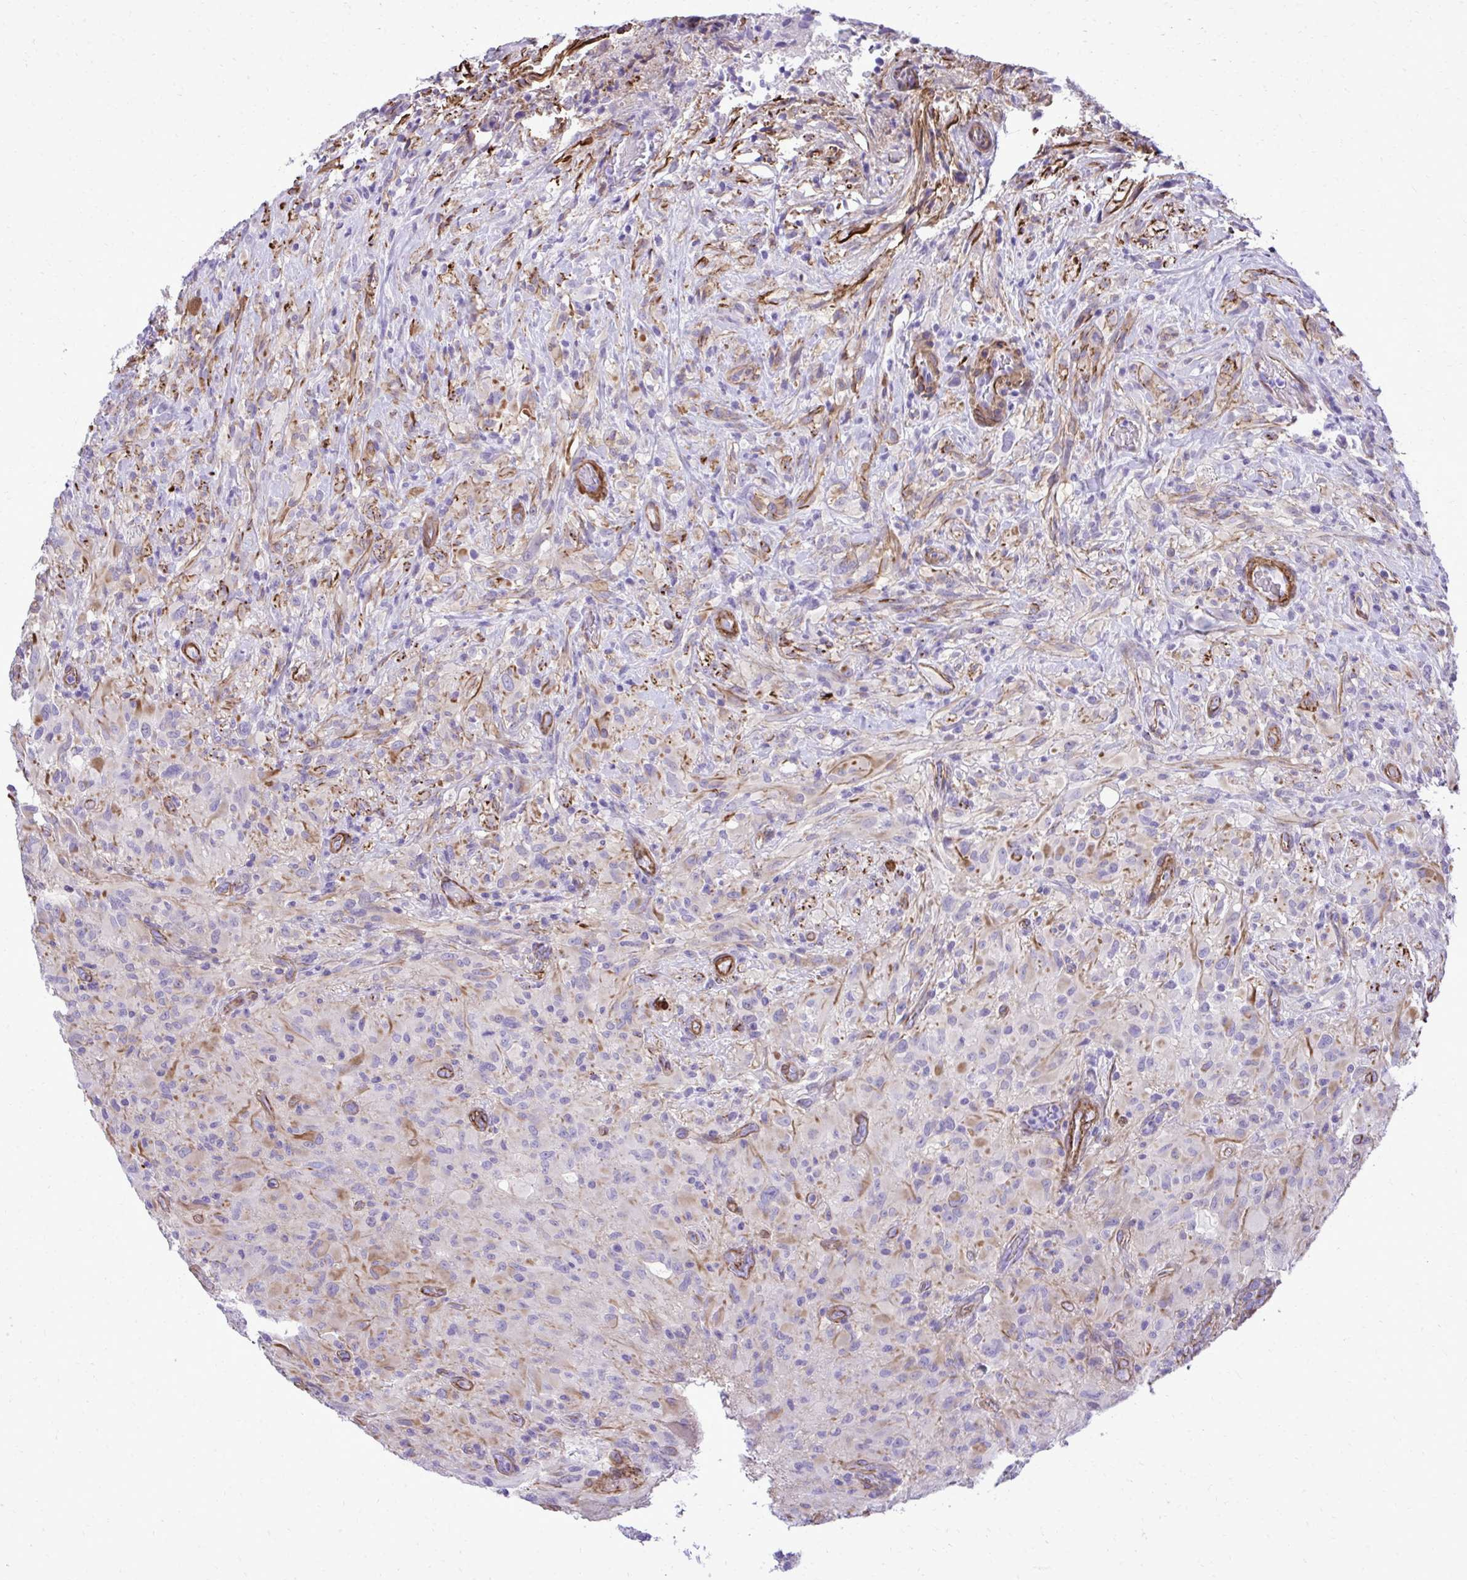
{"staining": {"intensity": "negative", "quantity": "none", "location": "none"}, "tissue": "glioma", "cell_type": "Tumor cells", "image_type": "cancer", "snomed": [{"axis": "morphology", "description": "Glioma, malignant, High grade"}, {"axis": "topography", "description": "Brain"}], "caption": "An image of human high-grade glioma (malignant) is negative for staining in tumor cells.", "gene": "PITPNM3", "patient": {"sex": "male", "age": 71}}